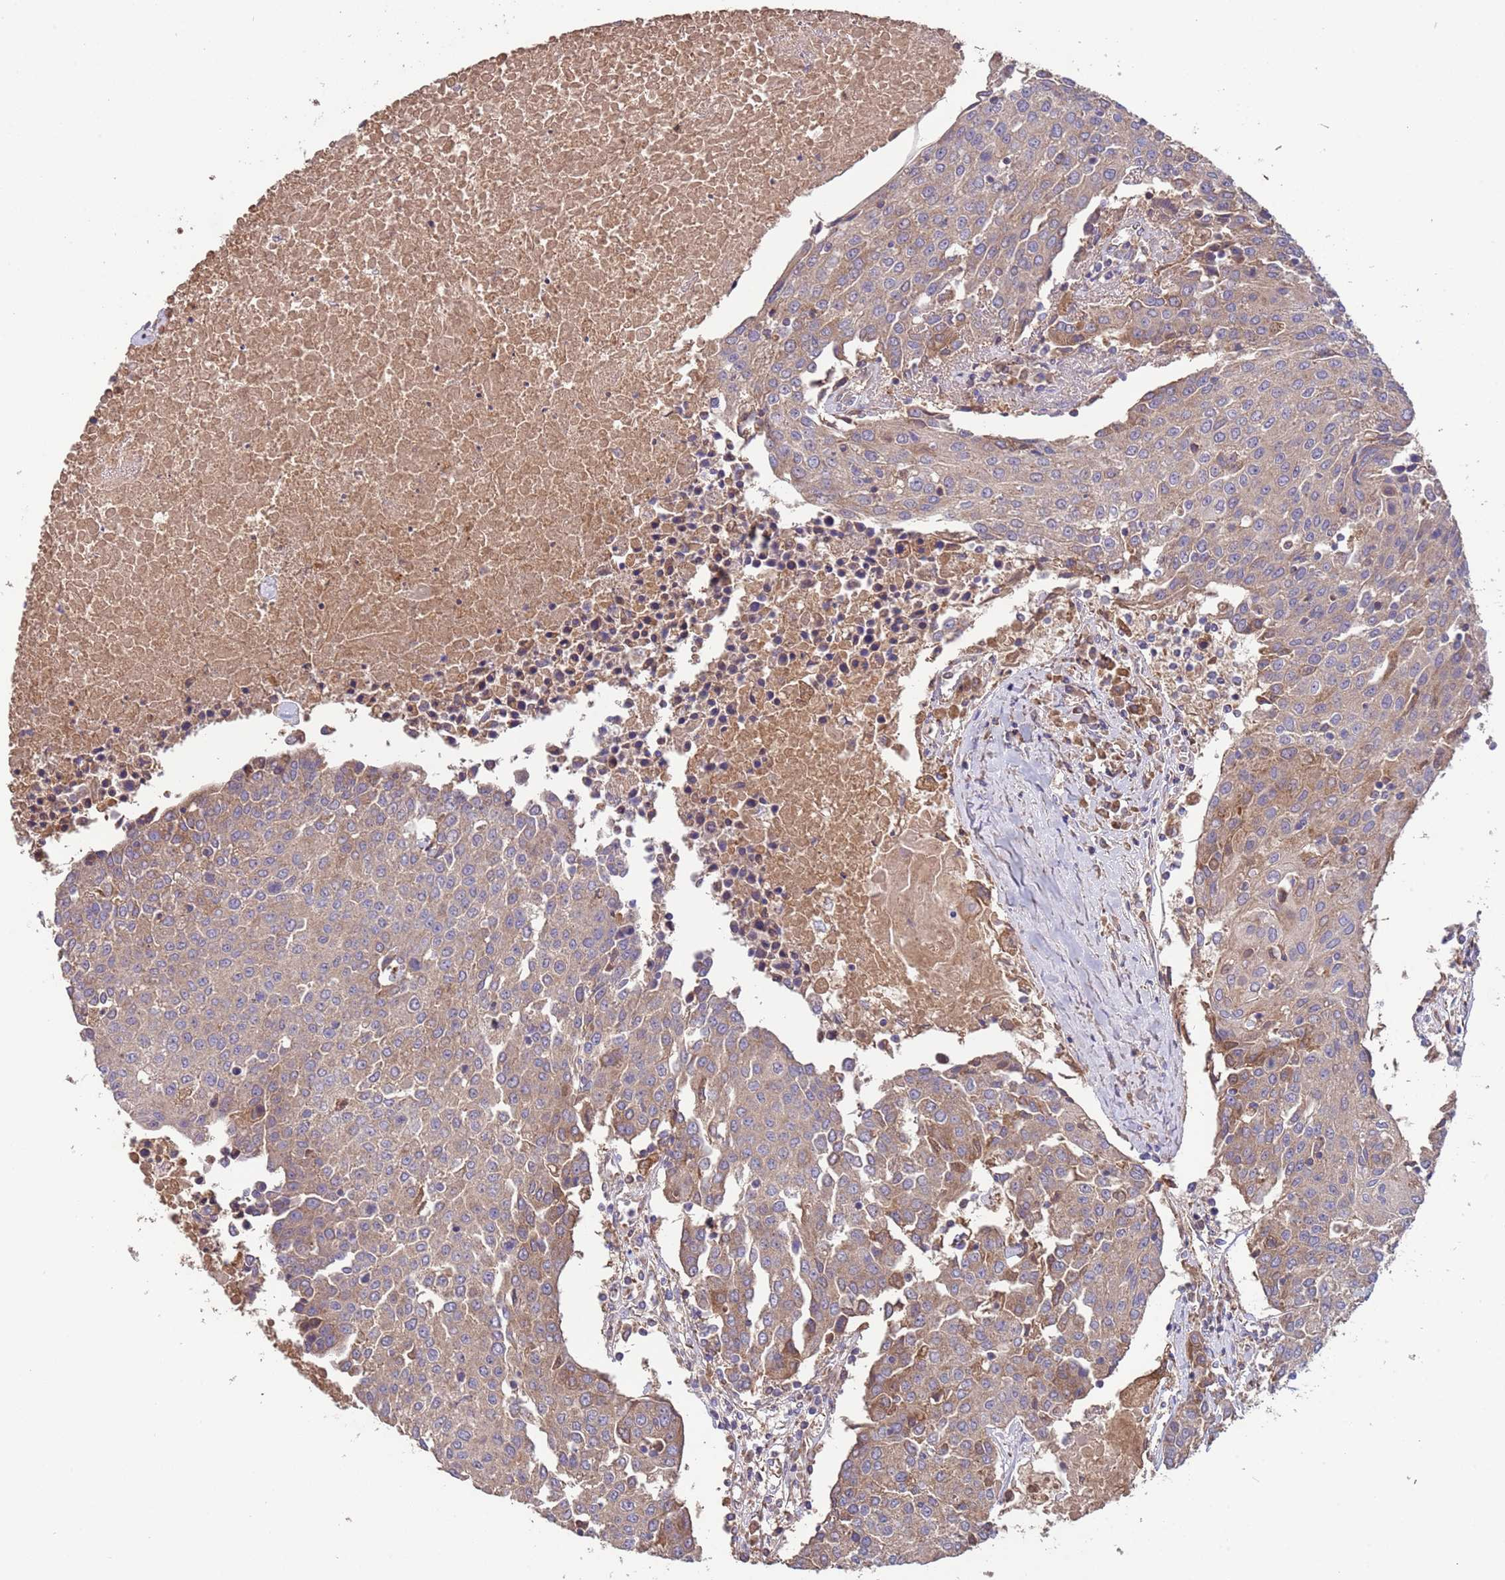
{"staining": {"intensity": "weak", "quantity": ">75%", "location": "cytoplasmic/membranous"}, "tissue": "urothelial cancer", "cell_type": "Tumor cells", "image_type": "cancer", "snomed": [{"axis": "morphology", "description": "Urothelial carcinoma, High grade"}, {"axis": "topography", "description": "Urinary bladder"}], "caption": "Urothelial cancer stained with a brown dye displays weak cytoplasmic/membranous positive positivity in approximately >75% of tumor cells.", "gene": "EEF1AKMT1", "patient": {"sex": "female", "age": 85}}